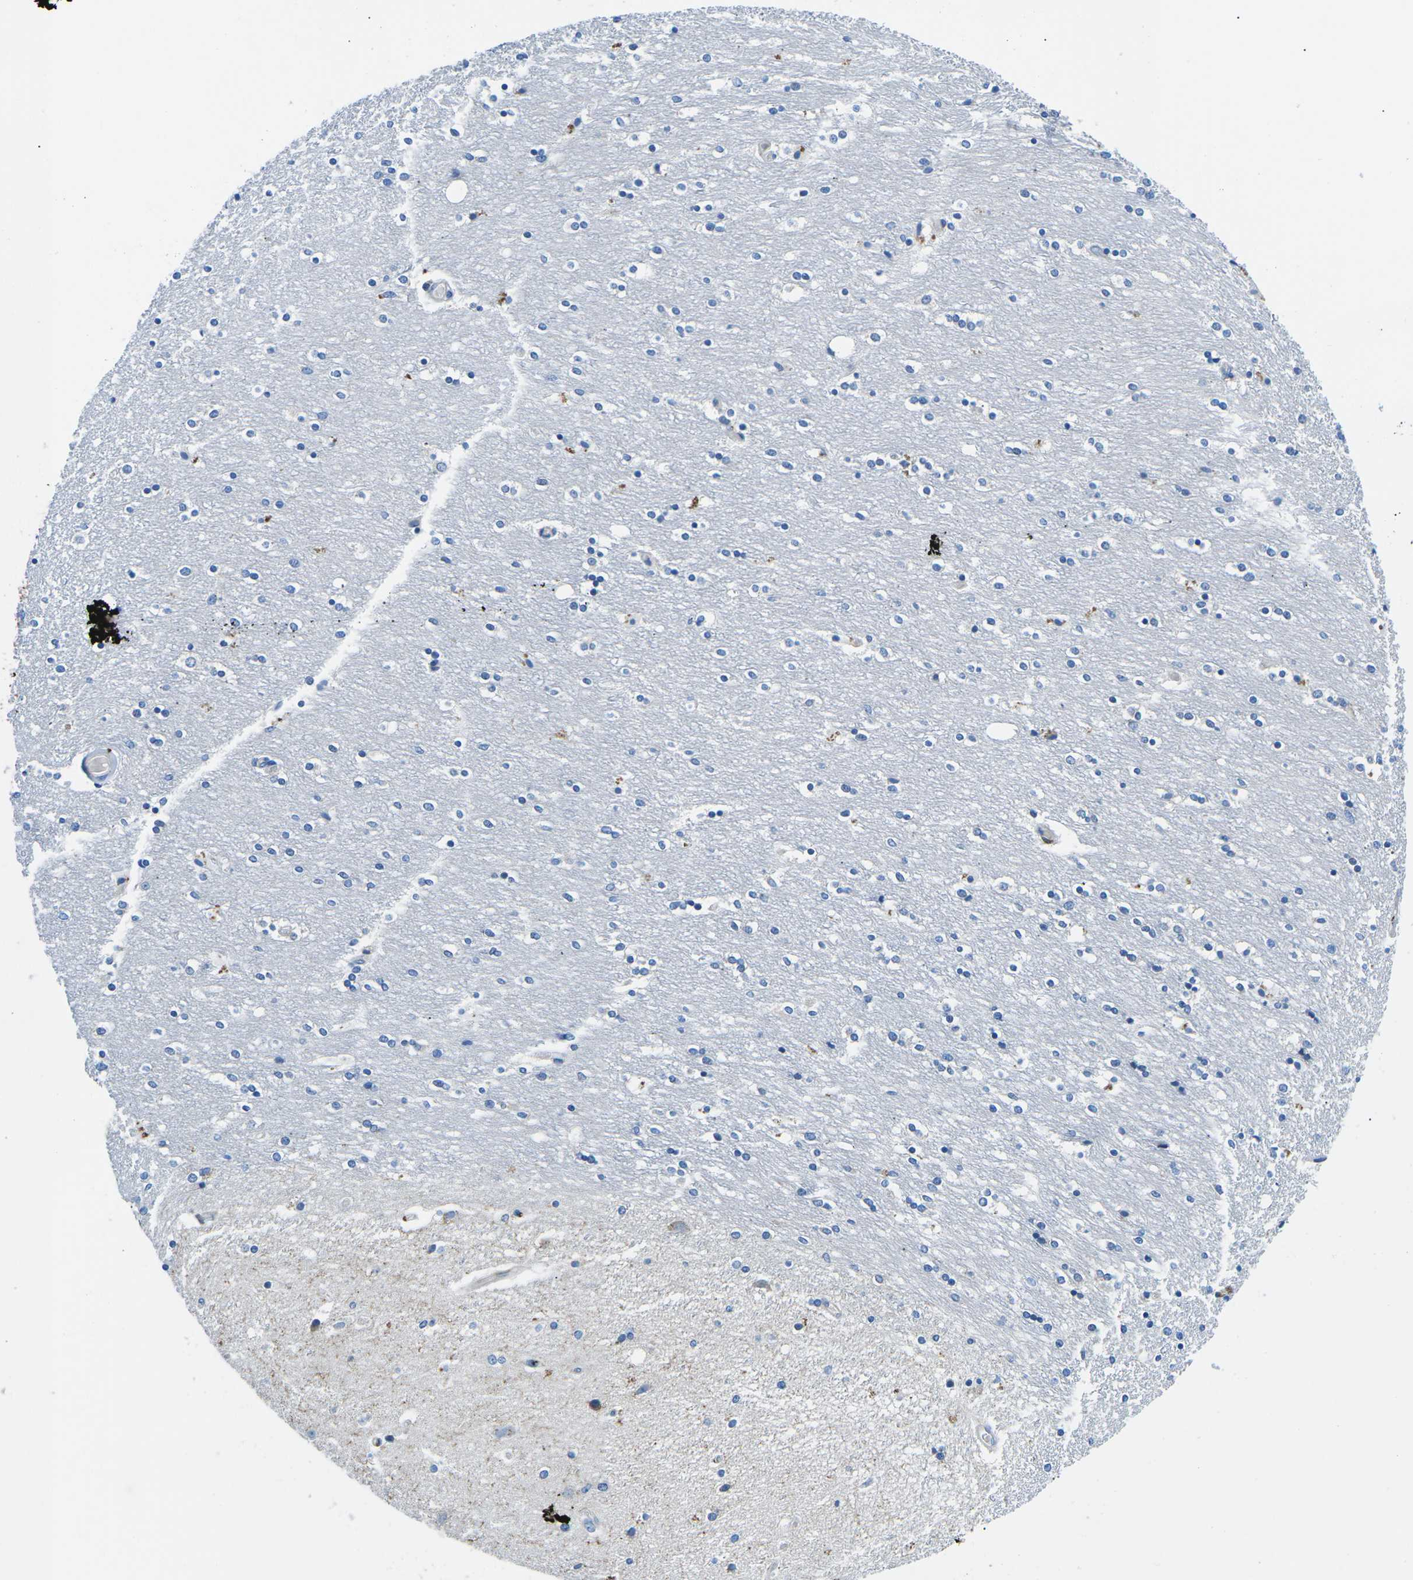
{"staining": {"intensity": "negative", "quantity": "none", "location": "none"}, "tissue": "caudate", "cell_type": "Glial cells", "image_type": "normal", "snomed": [{"axis": "morphology", "description": "Normal tissue, NOS"}, {"axis": "topography", "description": "Lateral ventricle wall"}], "caption": "This photomicrograph is of unremarkable caudate stained with immunohistochemistry (IHC) to label a protein in brown with the nuclei are counter-stained blue. There is no staining in glial cells. (IHC, brightfield microscopy, high magnification).", "gene": "MC4R", "patient": {"sex": "female", "age": 54}}